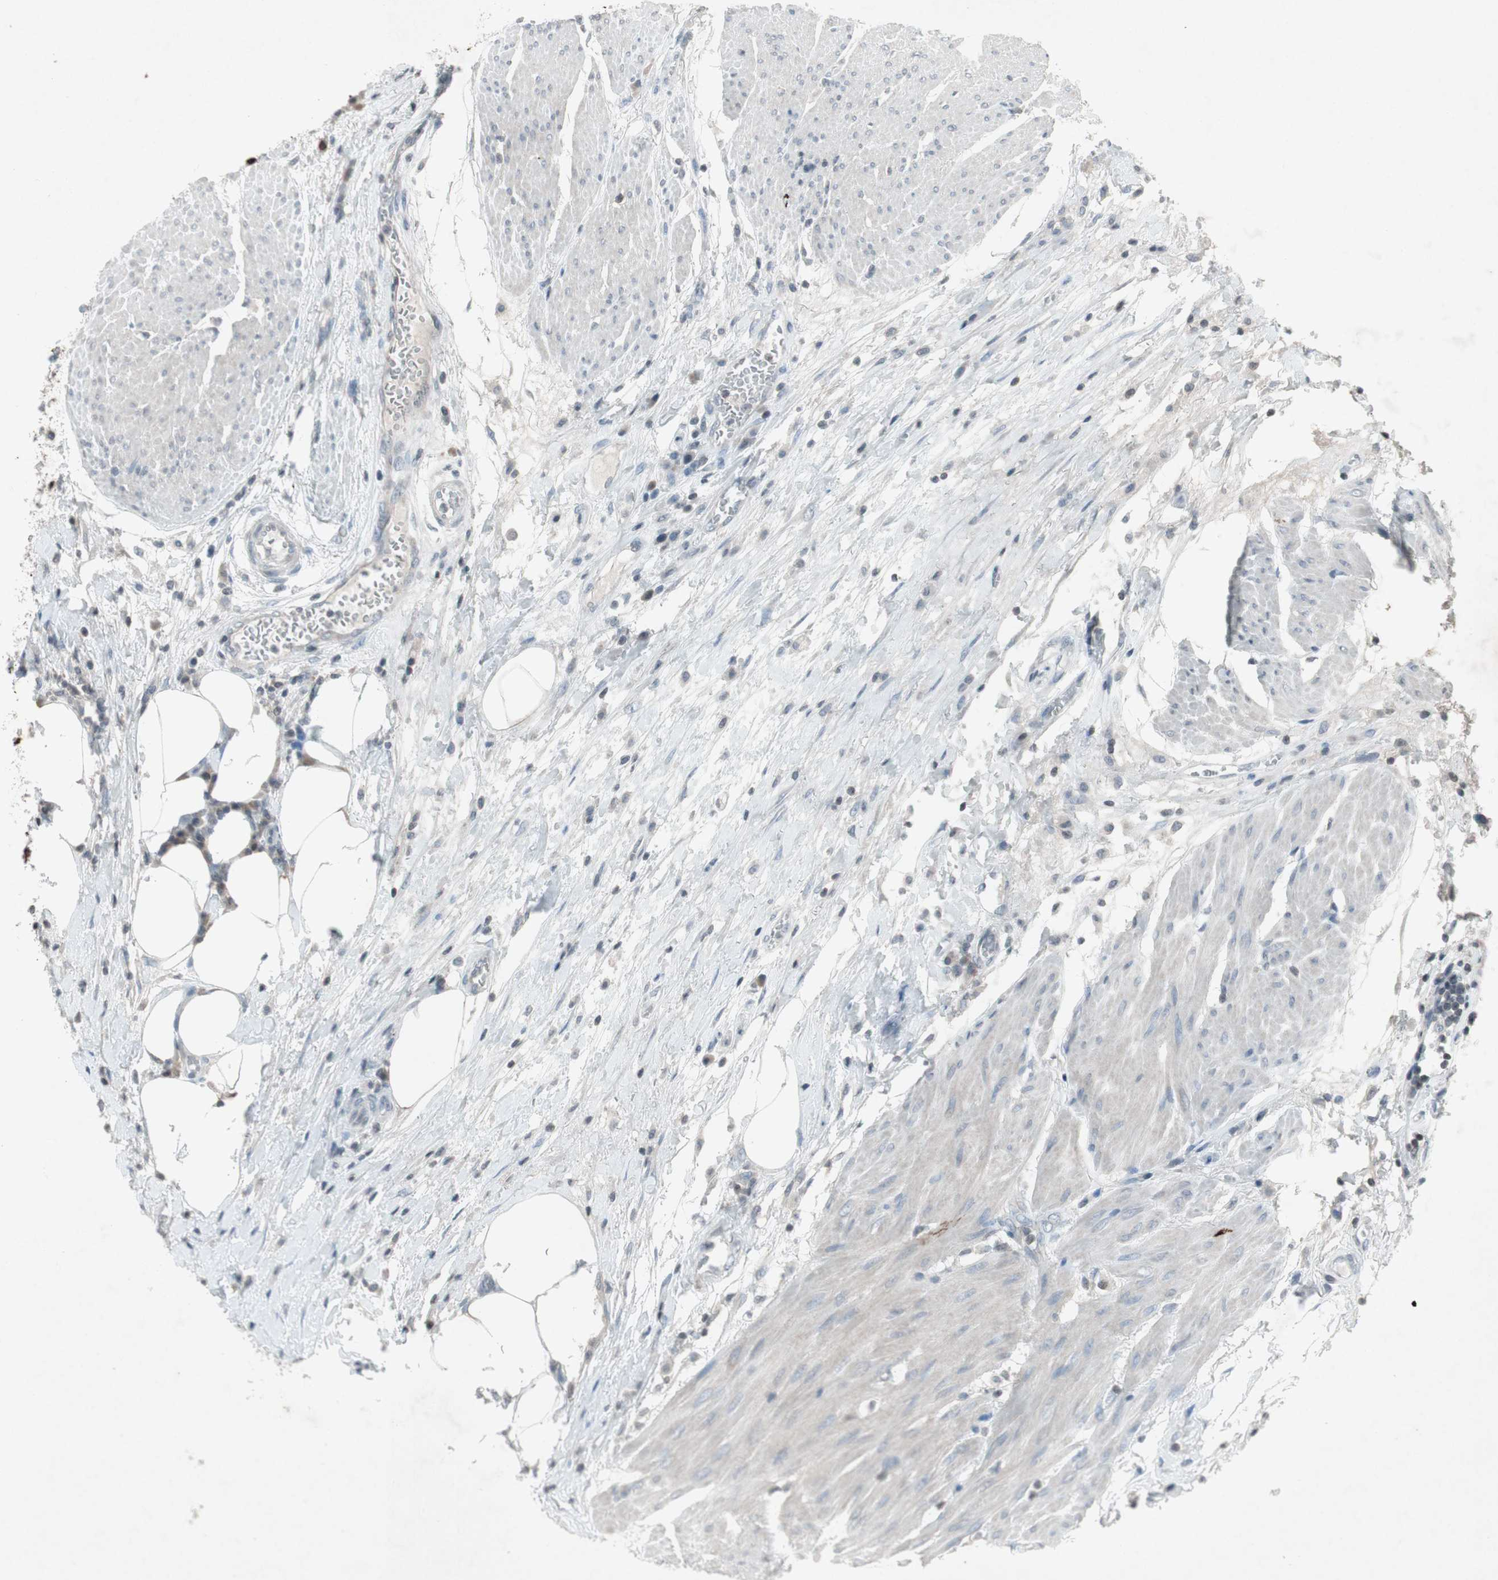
{"staining": {"intensity": "negative", "quantity": "none", "location": "none"}, "tissue": "urothelial cancer", "cell_type": "Tumor cells", "image_type": "cancer", "snomed": [{"axis": "morphology", "description": "Urothelial carcinoma, High grade"}, {"axis": "topography", "description": "Urinary bladder"}], "caption": "Tumor cells show no significant protein expression in urothelial cancer.", "gene": "ARG2", "patient": {"sex": "male", "age": 61}}